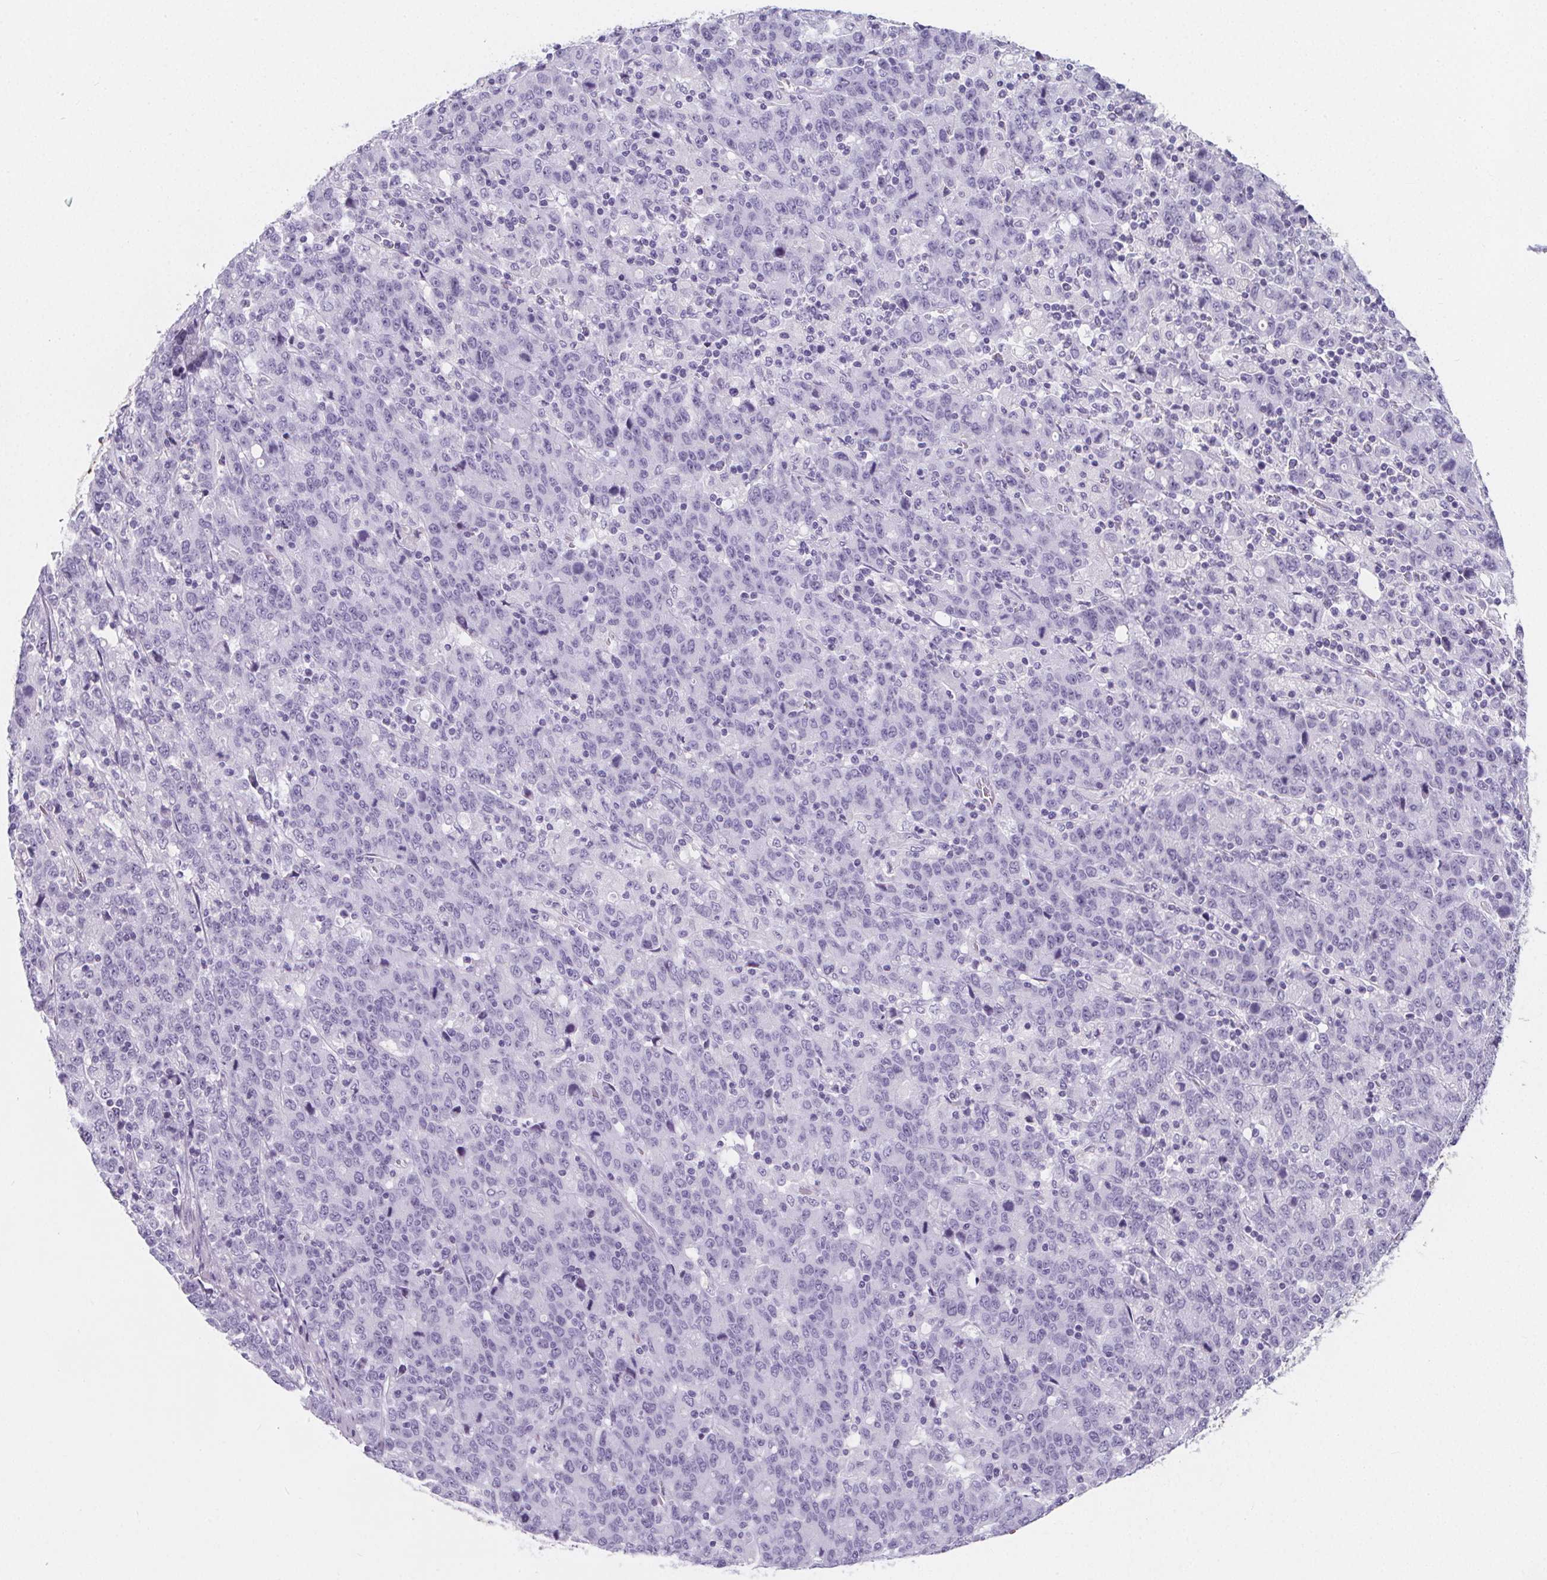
{"staining": {"intensity": "negative", "quantity": "none", "location": "none"}, "tissue": "stomach cancer", "cell_type": "Tumor cells", "image_type": "cancer", "snomed": [{"axis": "morphology", "description": "Adenocarcinoma, NOS"}, {"axis": "topography", "description": "Stomach, upper"}], "caption": "Immunohistochemistry (IHC) micrograph of neoplastic tissue: stomach cancer (adenocarcinoma) stained with DAB (3,3'-diaminobenzidine) shows no significant protein expression in tumor cells. Brightfield microscopy of immunohistochemistry stained with DAB (brown) and hematoxylin (blue), captured at high magnification.", "gene": "ADRB1", "patient": {"sex": "male", "age": 69}}